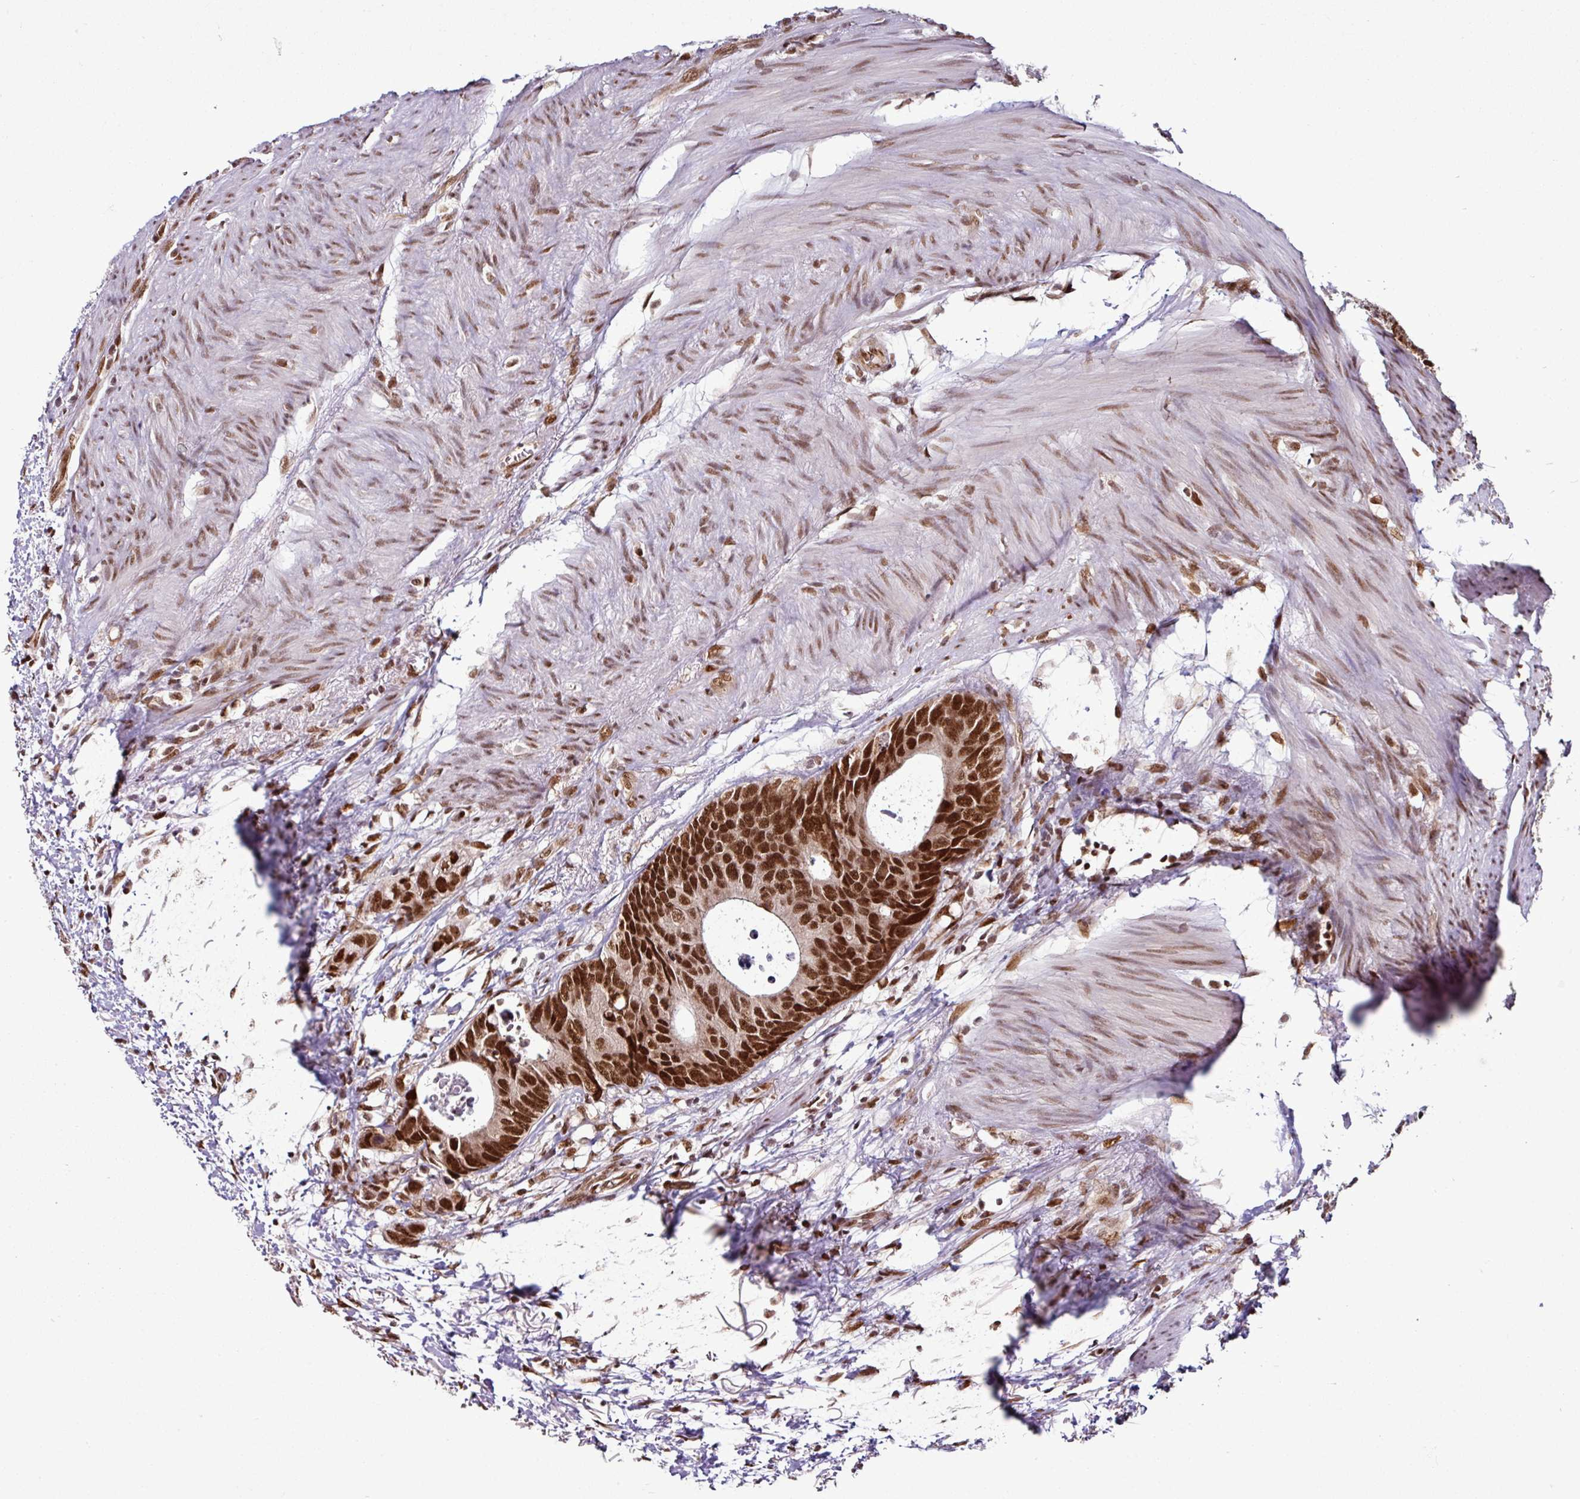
{"staining": {"intensity": "strong", "quantity": ">75%", "location": "nuclear"}, "tissue": "colorectal cancer", "cell_type": "Tumor cells", "image_type": "cancer", "snomed": [{"axis": "morphology", "description": "Adenocarcinoma, NOS"}, {"axis": "topography", "description": "Colon"}], "caption": "A high-resolution photomicrograph shows IHC staining of colorectal cancer (adenocarcinoma), which reveals strong nuclear staining in approximately >75% of tumor cells. The protein is stained brown, and the nuclei are stained in blue (DAB (3,3'-diaminobenzidine) IHC with brightfield microscopy, high magnification).", "gene": "MORF4L2", "patient": {"sex": "female", "age": 57}}